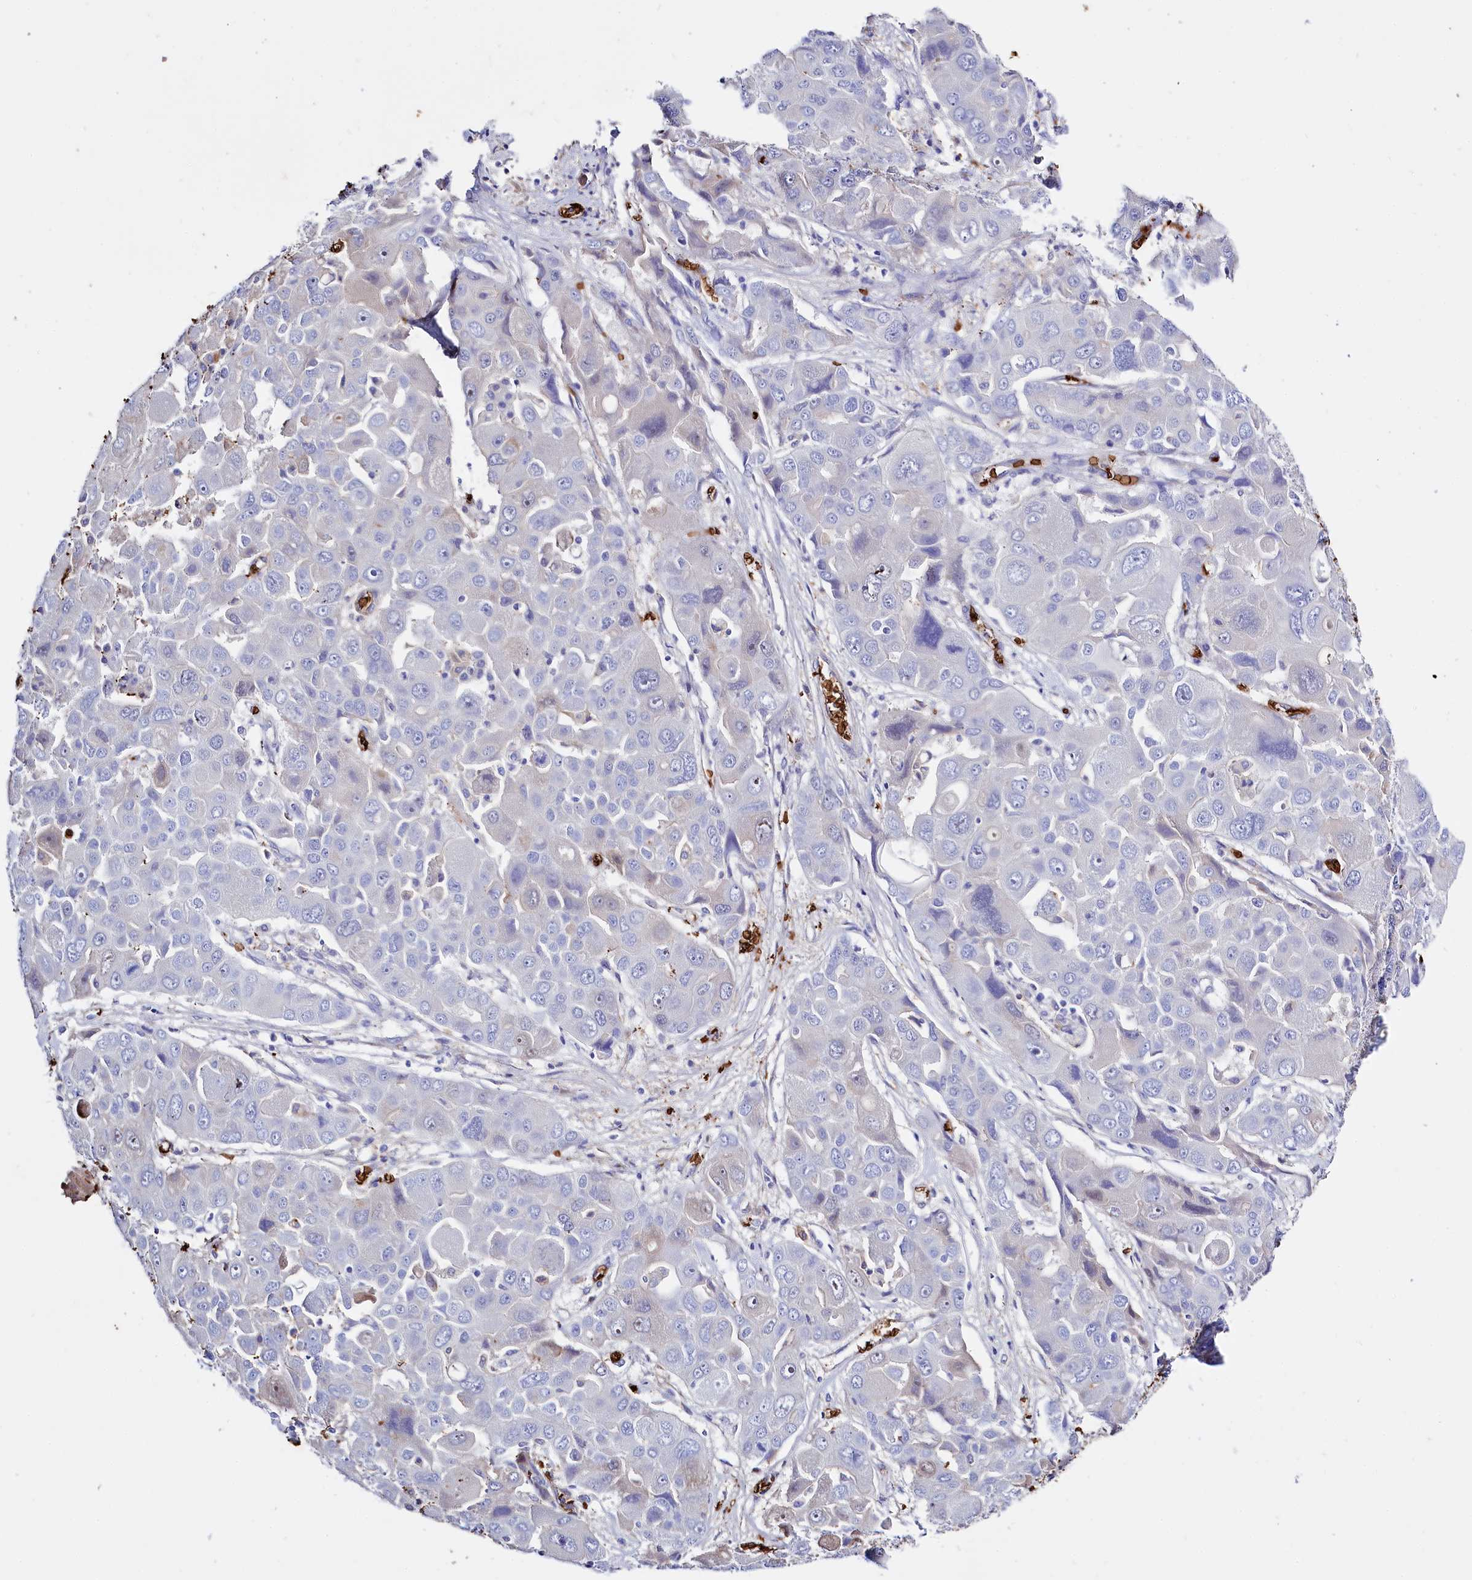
{"staining": {"intensity": "weak", "quantity": "<25%", "location": "cytoplasmic/membranous"}, "tissue": "liver cancer", "cell_type": "Tumor cells", "image_type": "cancer", "snomed": [{"axis": "morphology", "description": "Cholangiocarcinoma"}, {"axis": "topography", "description": "Liver"}], "caption": "Immunohistochemistry (IHC) of liver cancer displays no staining in tumor cells.", "gene": "RPUSD3", "patient": {"sex": "male", "age": 67}}